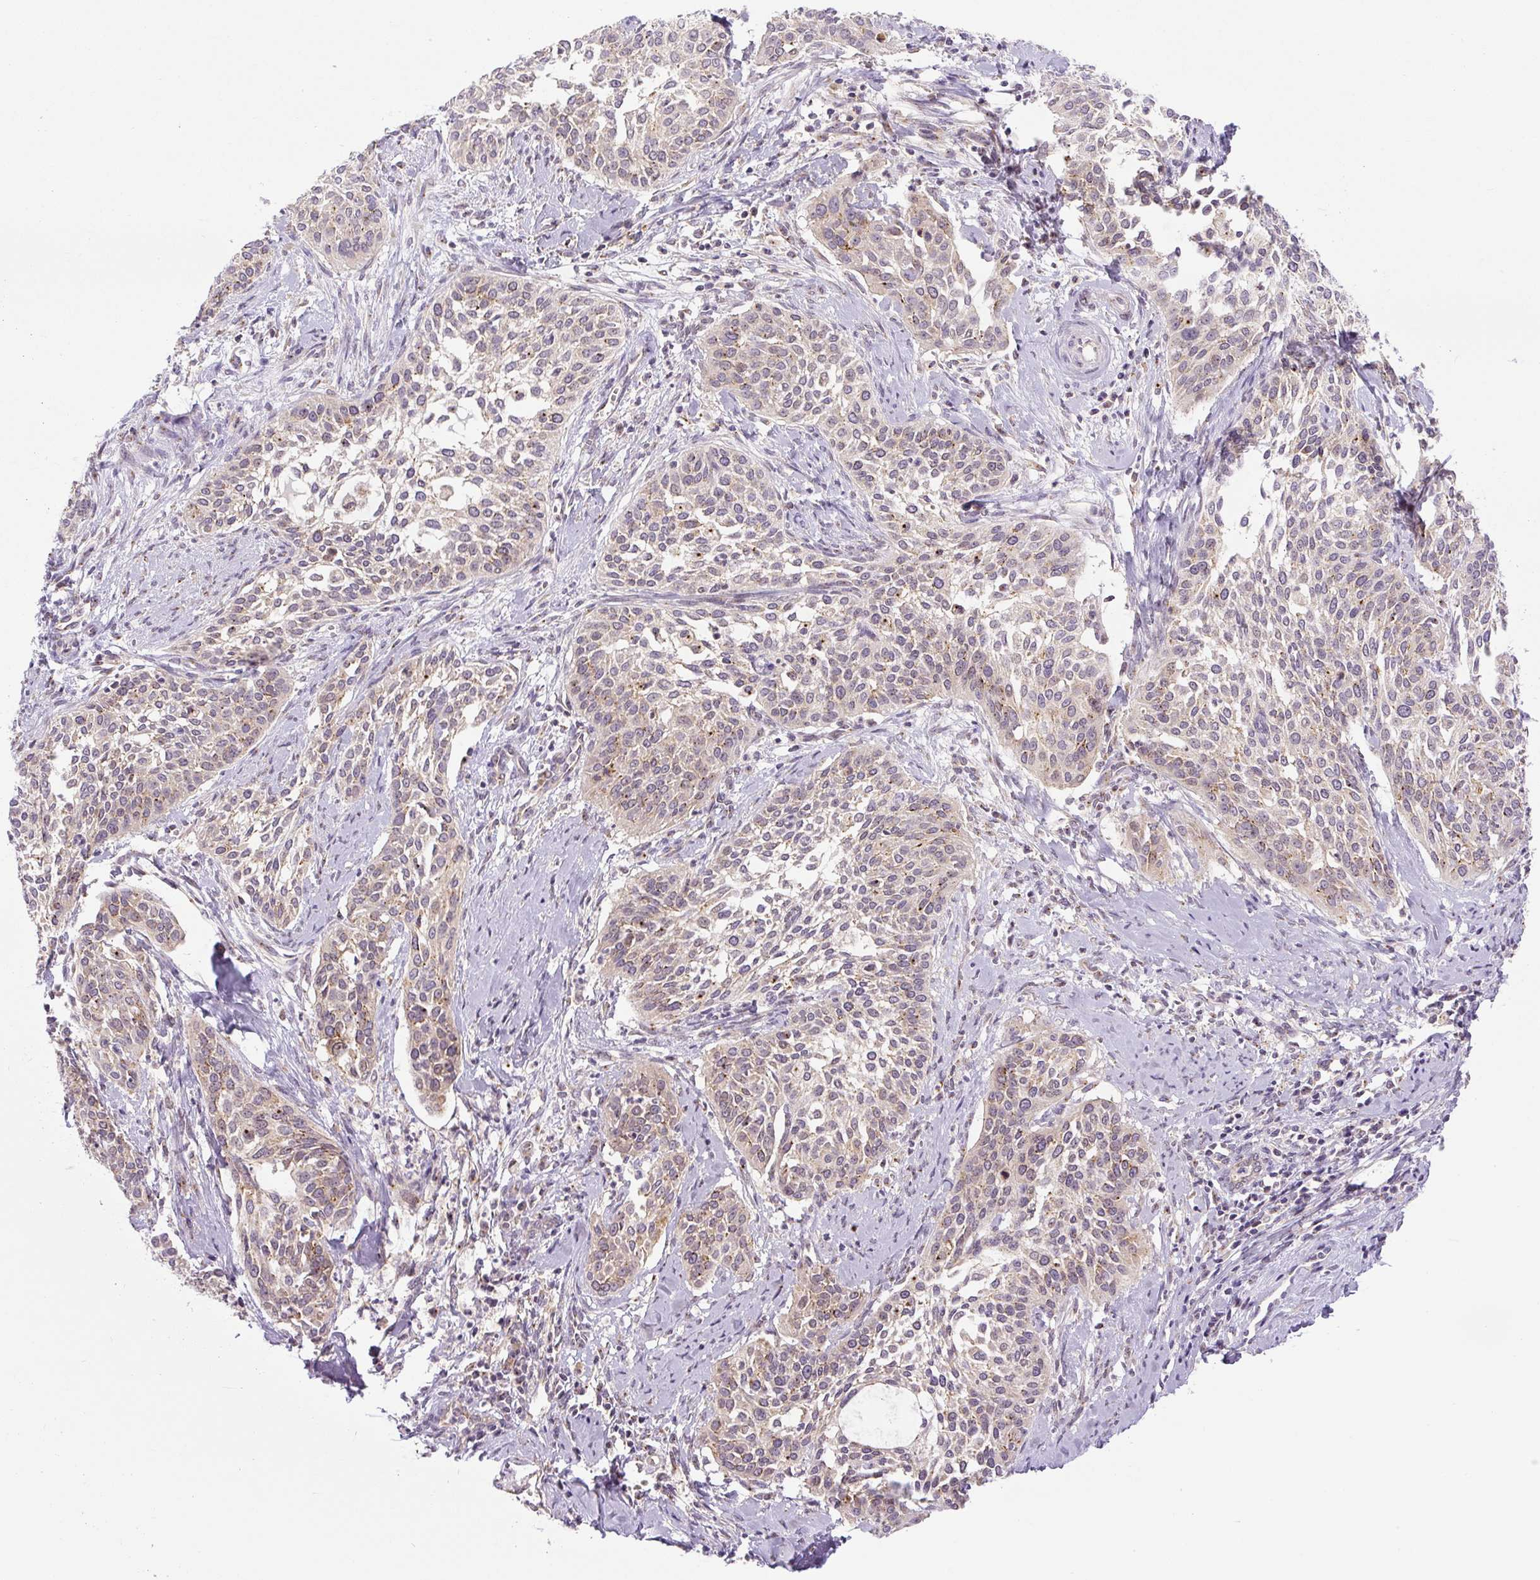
{"staining": {"intensity": "weak", "quantity": ">75%", "location": "cytoplasmic/membranous"}, "tissue": "cervical cancer", "cell_type": "Tumor cells", "image_type": "cancer", "snomed": [{"axis": "morphology", "description": "Squamous cell carcinoma, NOS"}, {"axis": "topography", "description": "Cervix"}], "caption": "Protein expression analysis of squamous cell carcinoma (cervical) reveals weak cytoplasmic/membranous positivity in about >75% of tumor cells.", "gene": "PCM1", "patient": {"sex": "female", "age": 44}}